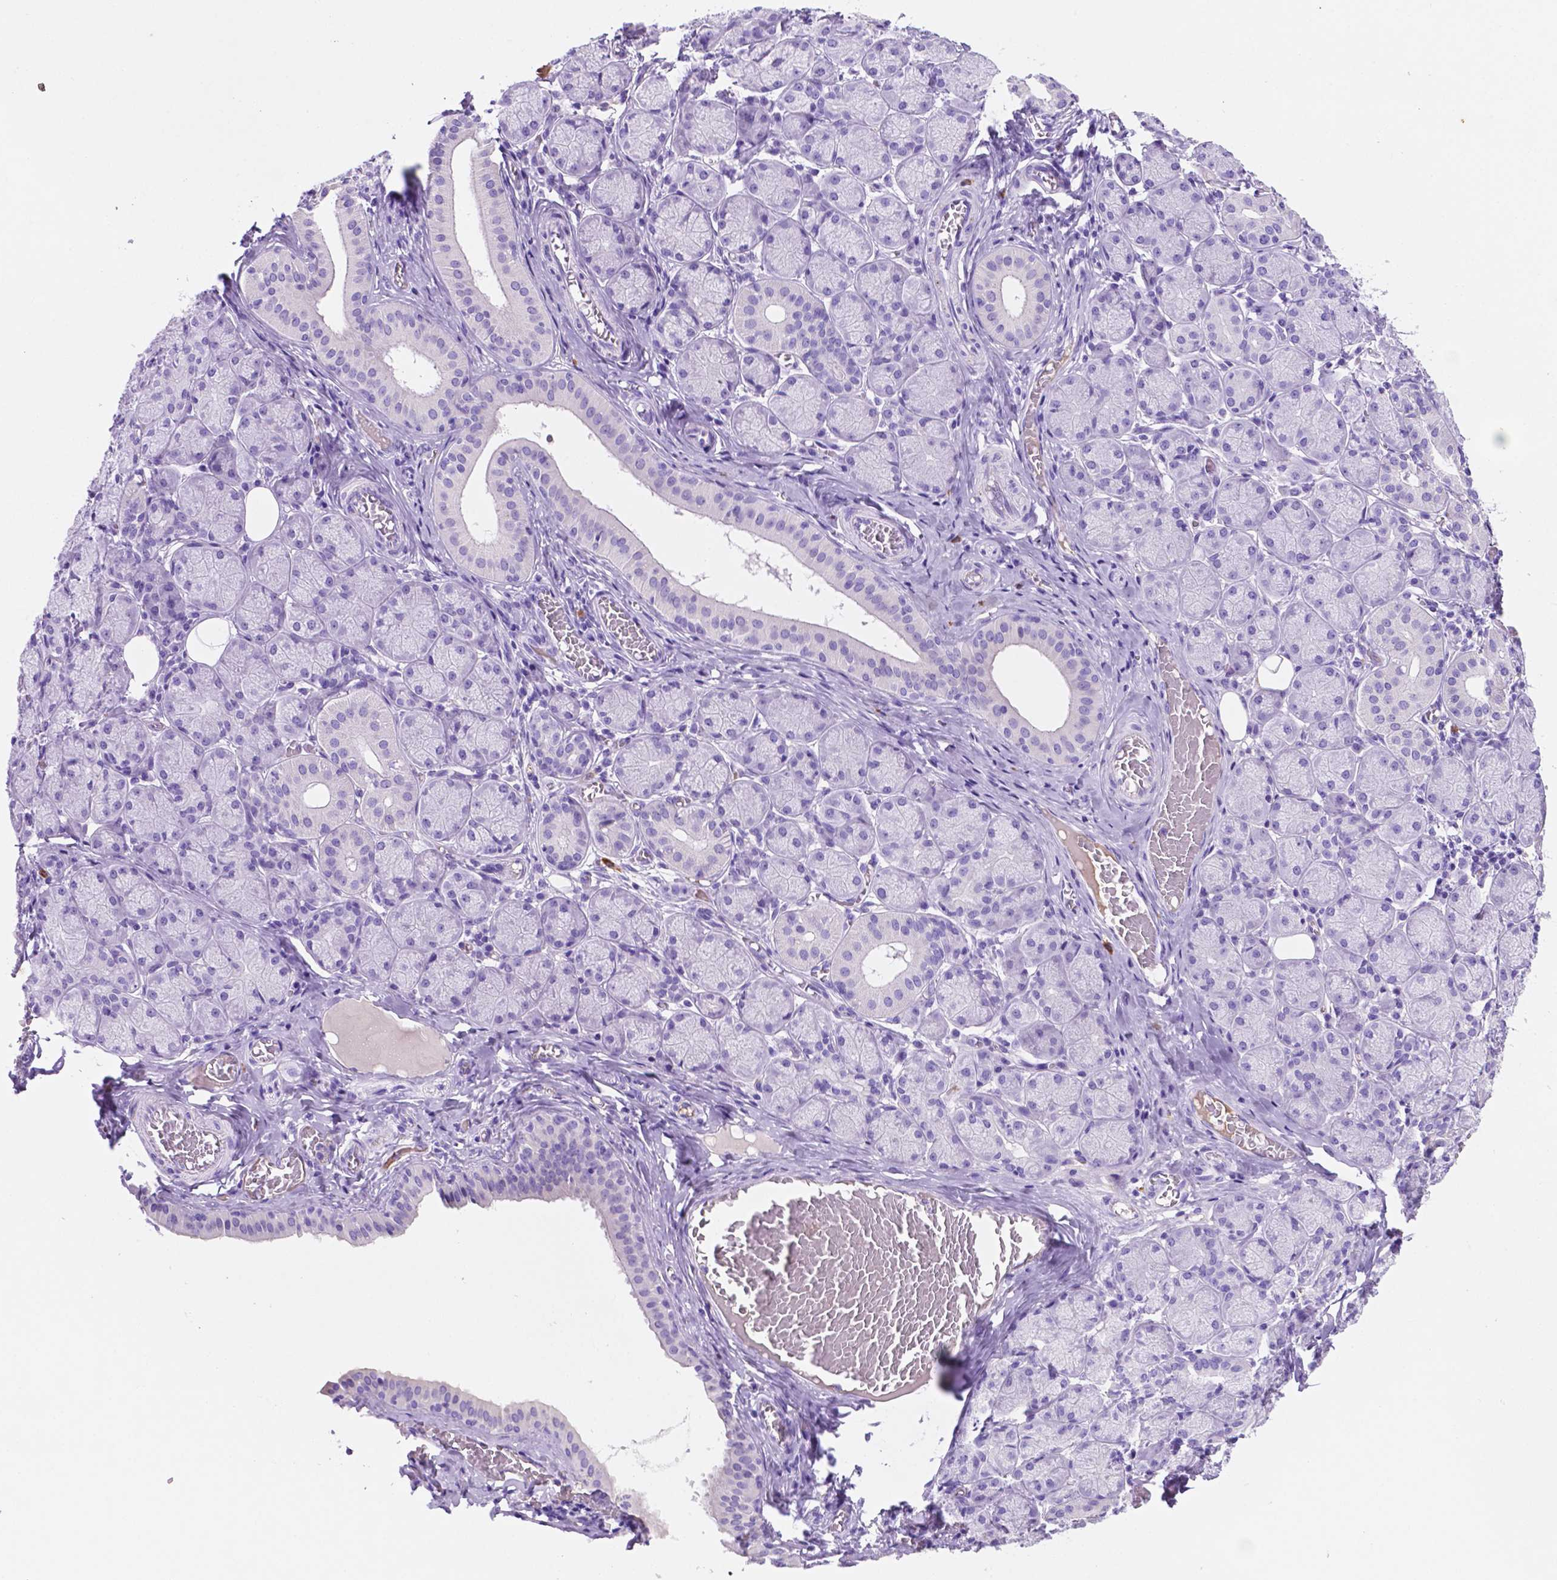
{"staining": {"intensity": "negative", "quantity": "none", "location": "none"}, "tissue": "salivary gland", "cell_type": "Glandular cells", "image_type": "normal", "snomed": [{"axis": "morphology", "description": "Normal tissue, NOS"}, {"axis": "topography", "description": "Salivary gland"}, {"axis": "topography", "description": "Peripheral nerve tissue"}], "caption": "A photomicrograph of salivary gland stained for a protein shows no brown staining in glandular cells.", "gene": "FOXB2", "patient": {"sex": "female", "age": 24}}